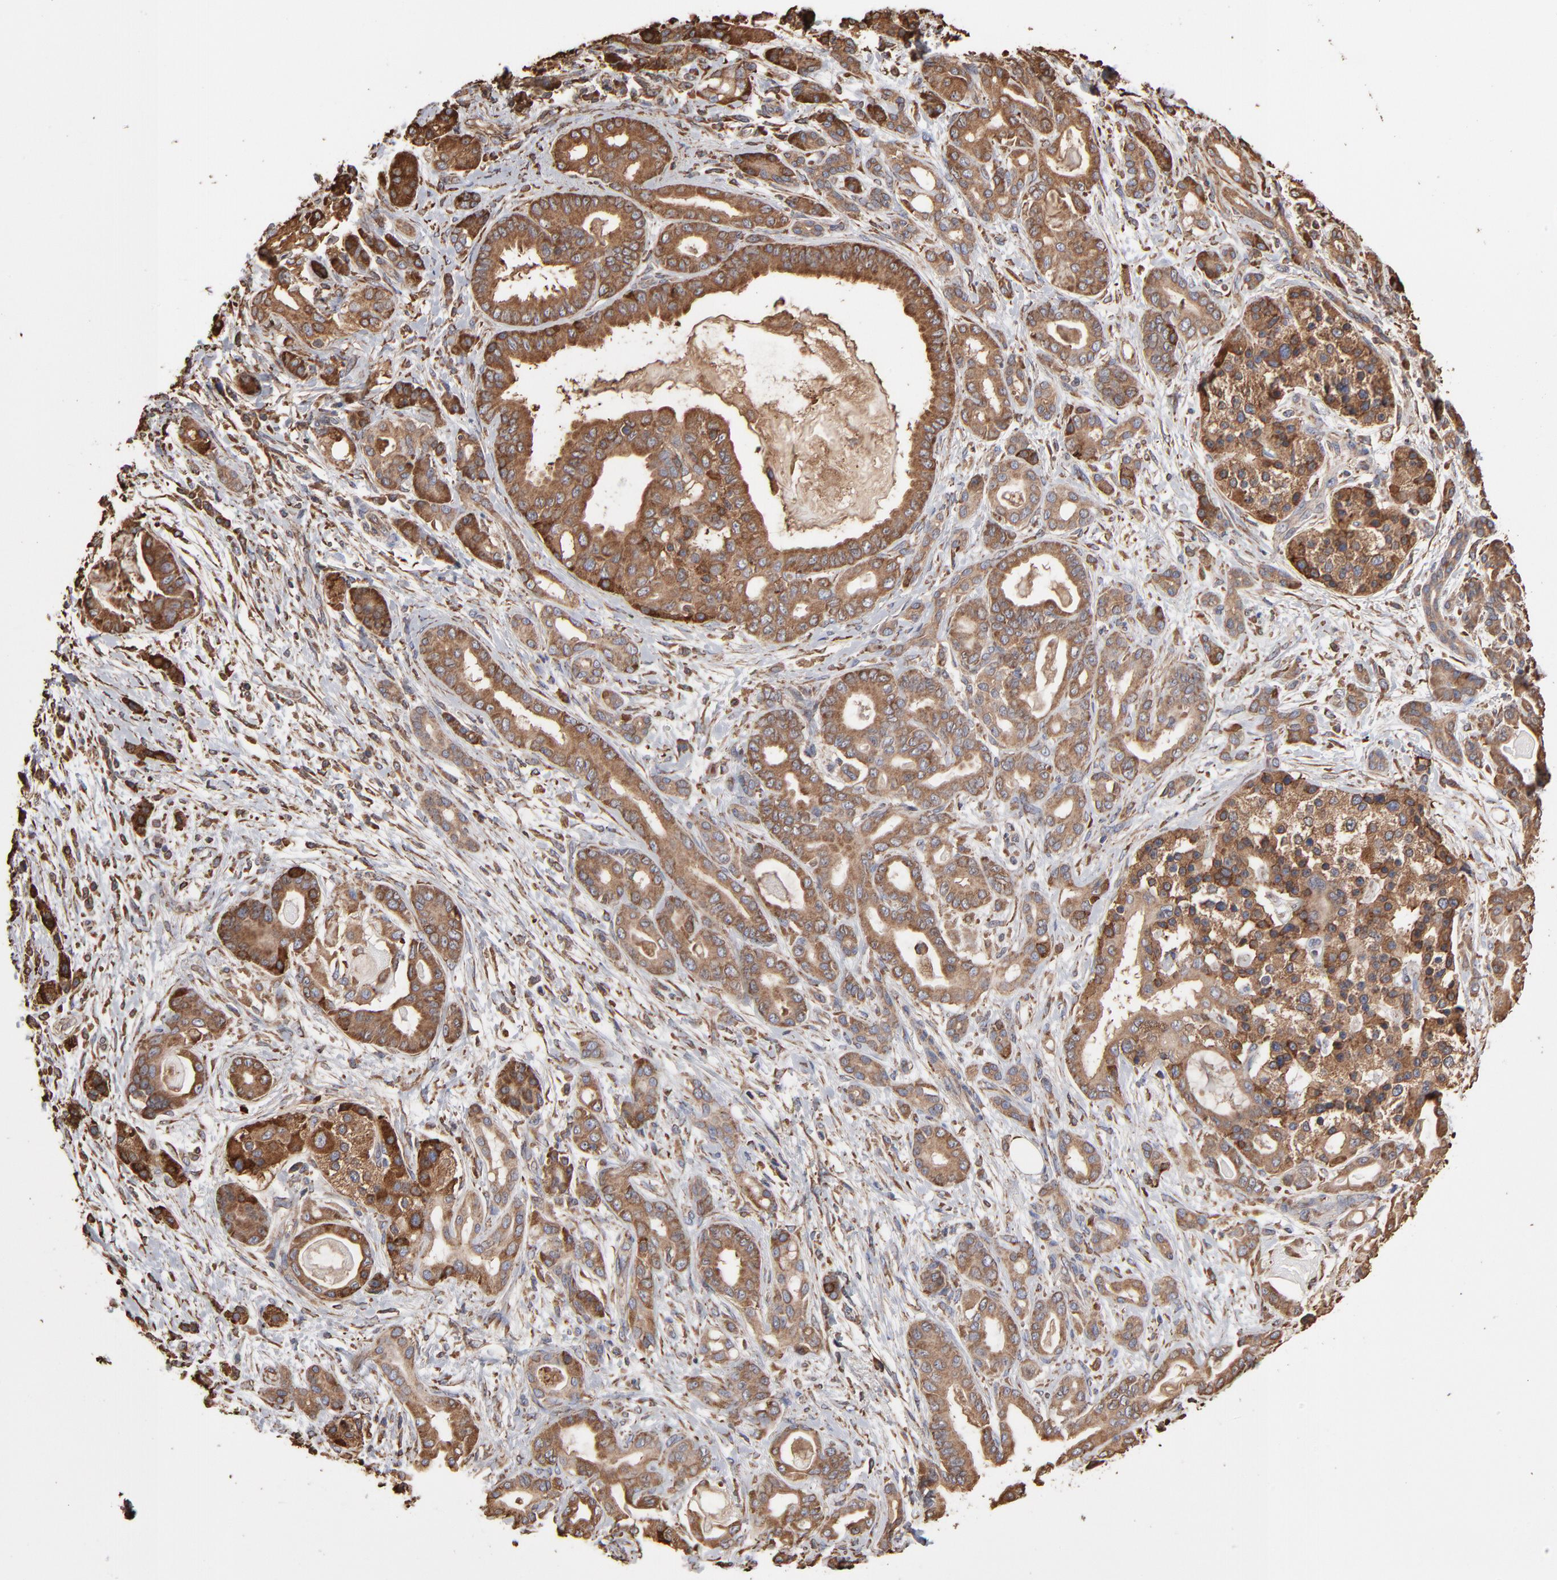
{"staining": {"intensity": "moderate", "quantity": ">75%", "location": "cytoplasmic/membranous"}, "tissue": "pancreatic cancer", "cell_type": "Tumor cells", "image_type": "cancer", "snomed": [{"axis": "morphology", "description": "Adenocarcinoma, NOS"}, {"axis": "topography", "description": "Pancreas"}], "caption": "A photomicrograph of pancreatic adenocarcinoma stained for a protein displays moderate cytoplasmic/membranous brown staining in tumor cells. The protein of interest is shown in brown color, while the nuclei are stained blue.", "gene": "PDIA3", "patient": {"sex": "male", "age": 63}}